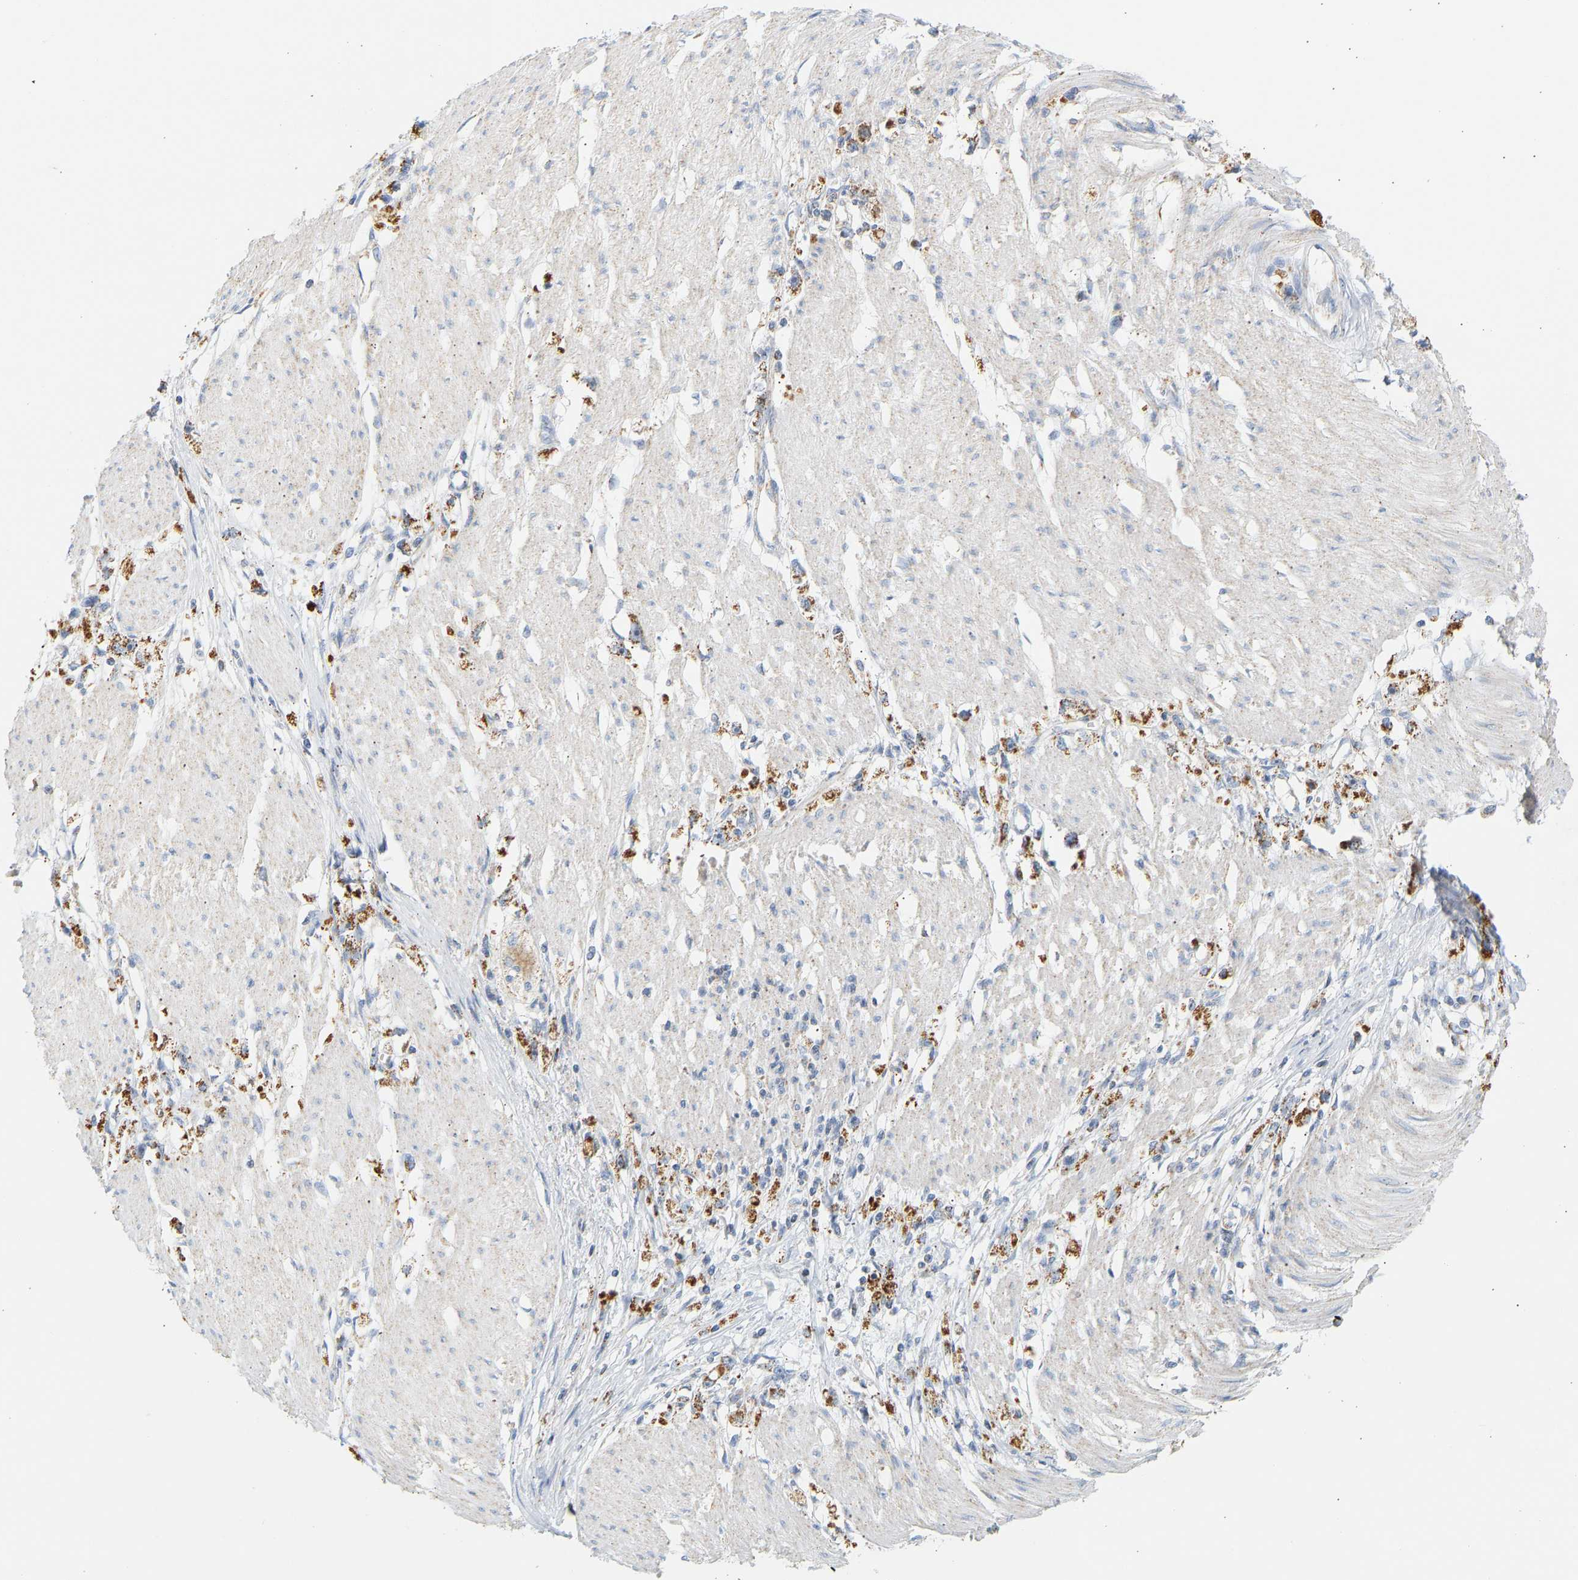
{"staining": {"intensity": "strong", "quantity": ">75%", "location": "cytoplasmic/membranous"}, "tissue": "stomach cancer", "cell_type": "Tumor cells", "image_type": "cancer", "snomed": [{"axis": "morphology", "description": "Adenocarcinoma, NOS"}, {"axis": "topography", "description": "Stomach"}], "caption": "DAB (3,3'-diaminobenzidine) immunohistochemical staining of stomach adenocarcinoma displays strong cytoplasmic/membranous protein staining in about >75% of tumor cells.", "gene": "GRPEL2", "patient": {"sex": "female", "age": 59}}